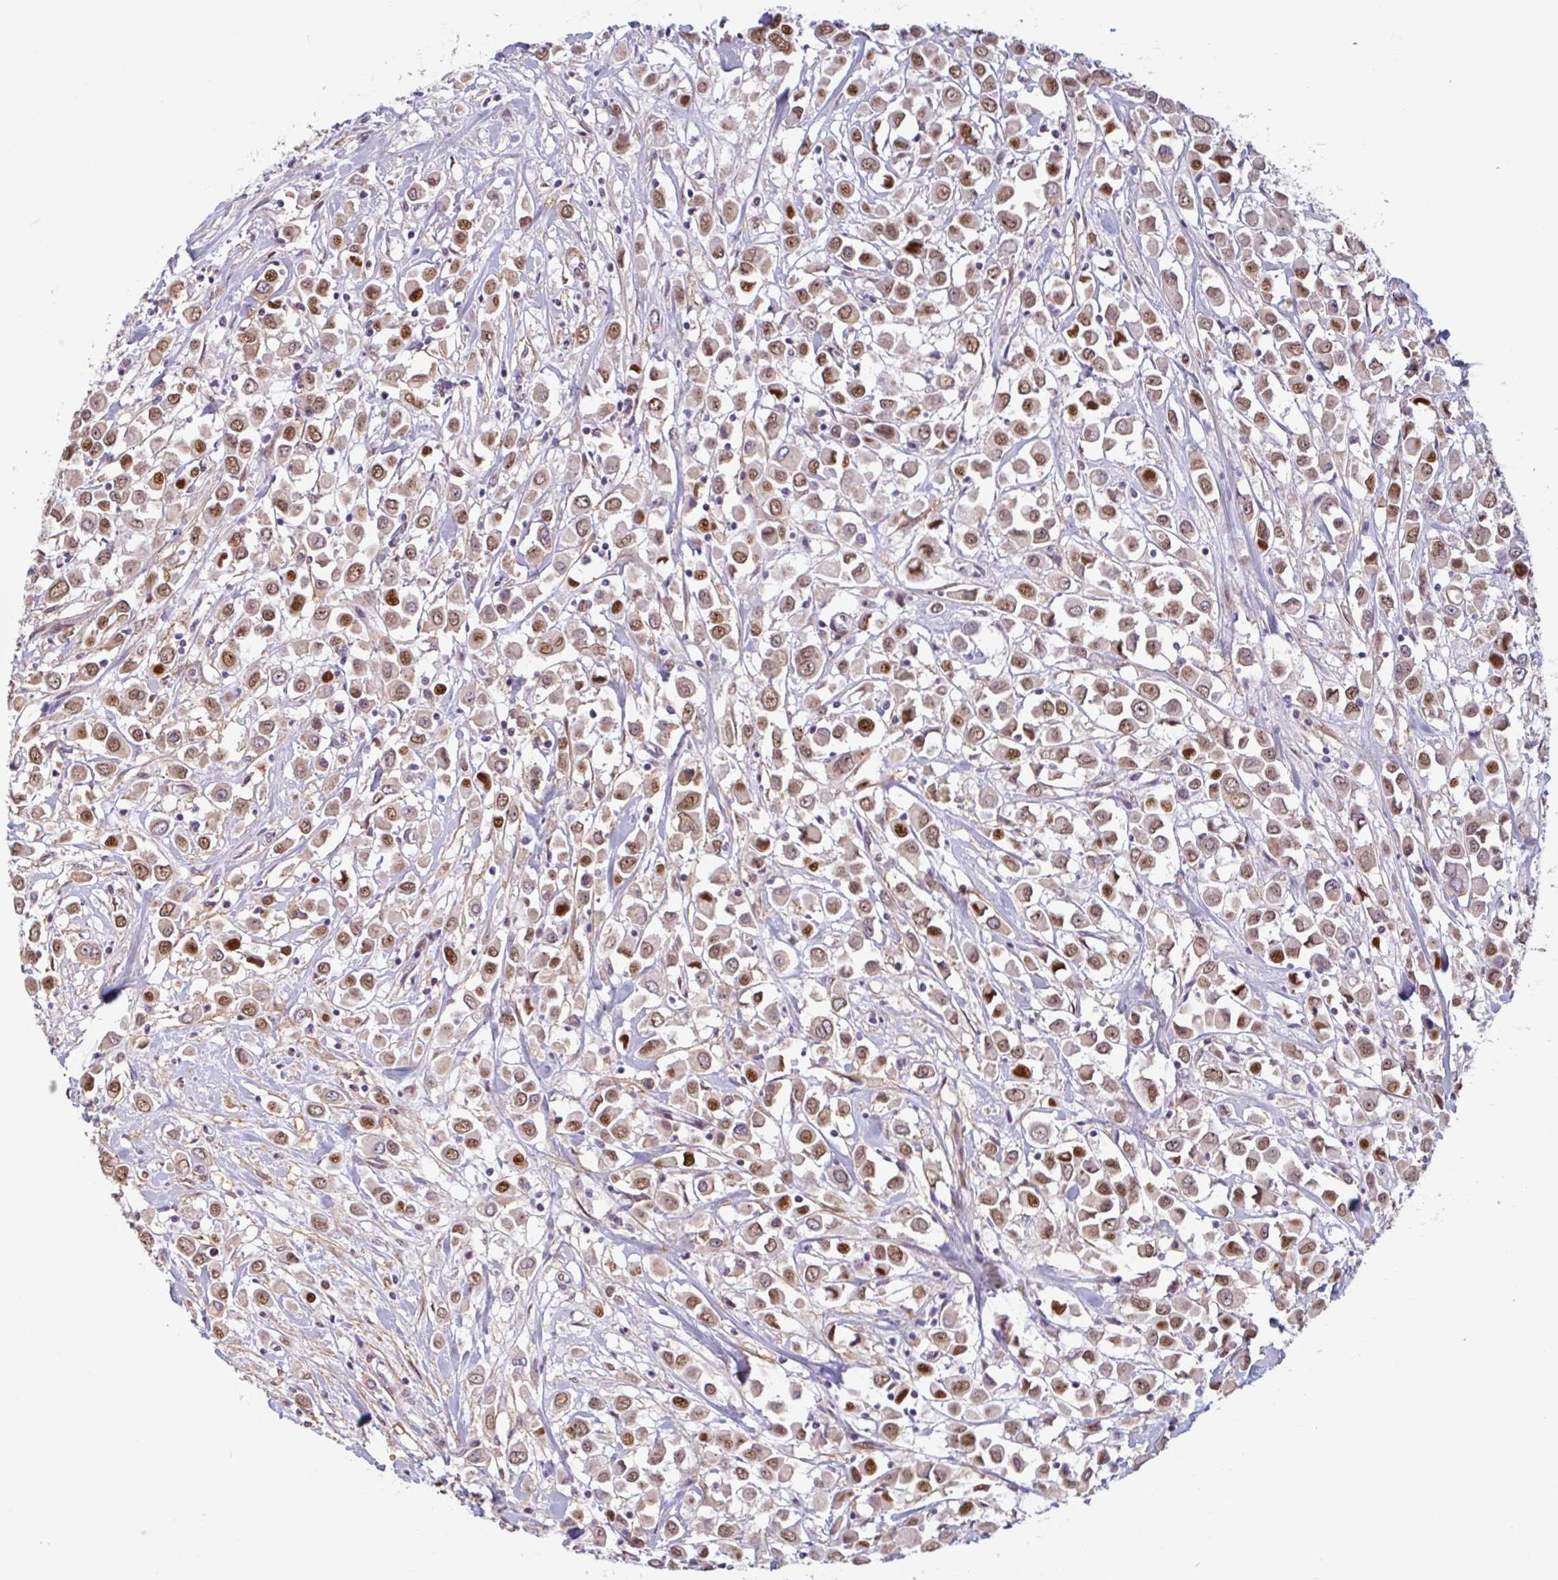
{"staining": {"intensity": "moderate", "quantity": ">75%", "location": "nuclear"}, "tissue": "breast cancer", "cell_type": "Tumor cells", "image_type": "cancer", "snomed": [{"axis": "morphology", "description": "Duct carcinoma"}, {"axis": "topography", "description": "Breast"}], "caption": "A medium amount of moderate nuclear positivity is present in about >75% of tumor cells in breast cancer tissue. The protein of interest is shown in brown color, while the nuclei are stained blue.", "gene": "TMEM119", "patient": {"sex": "female", "age": 61}}